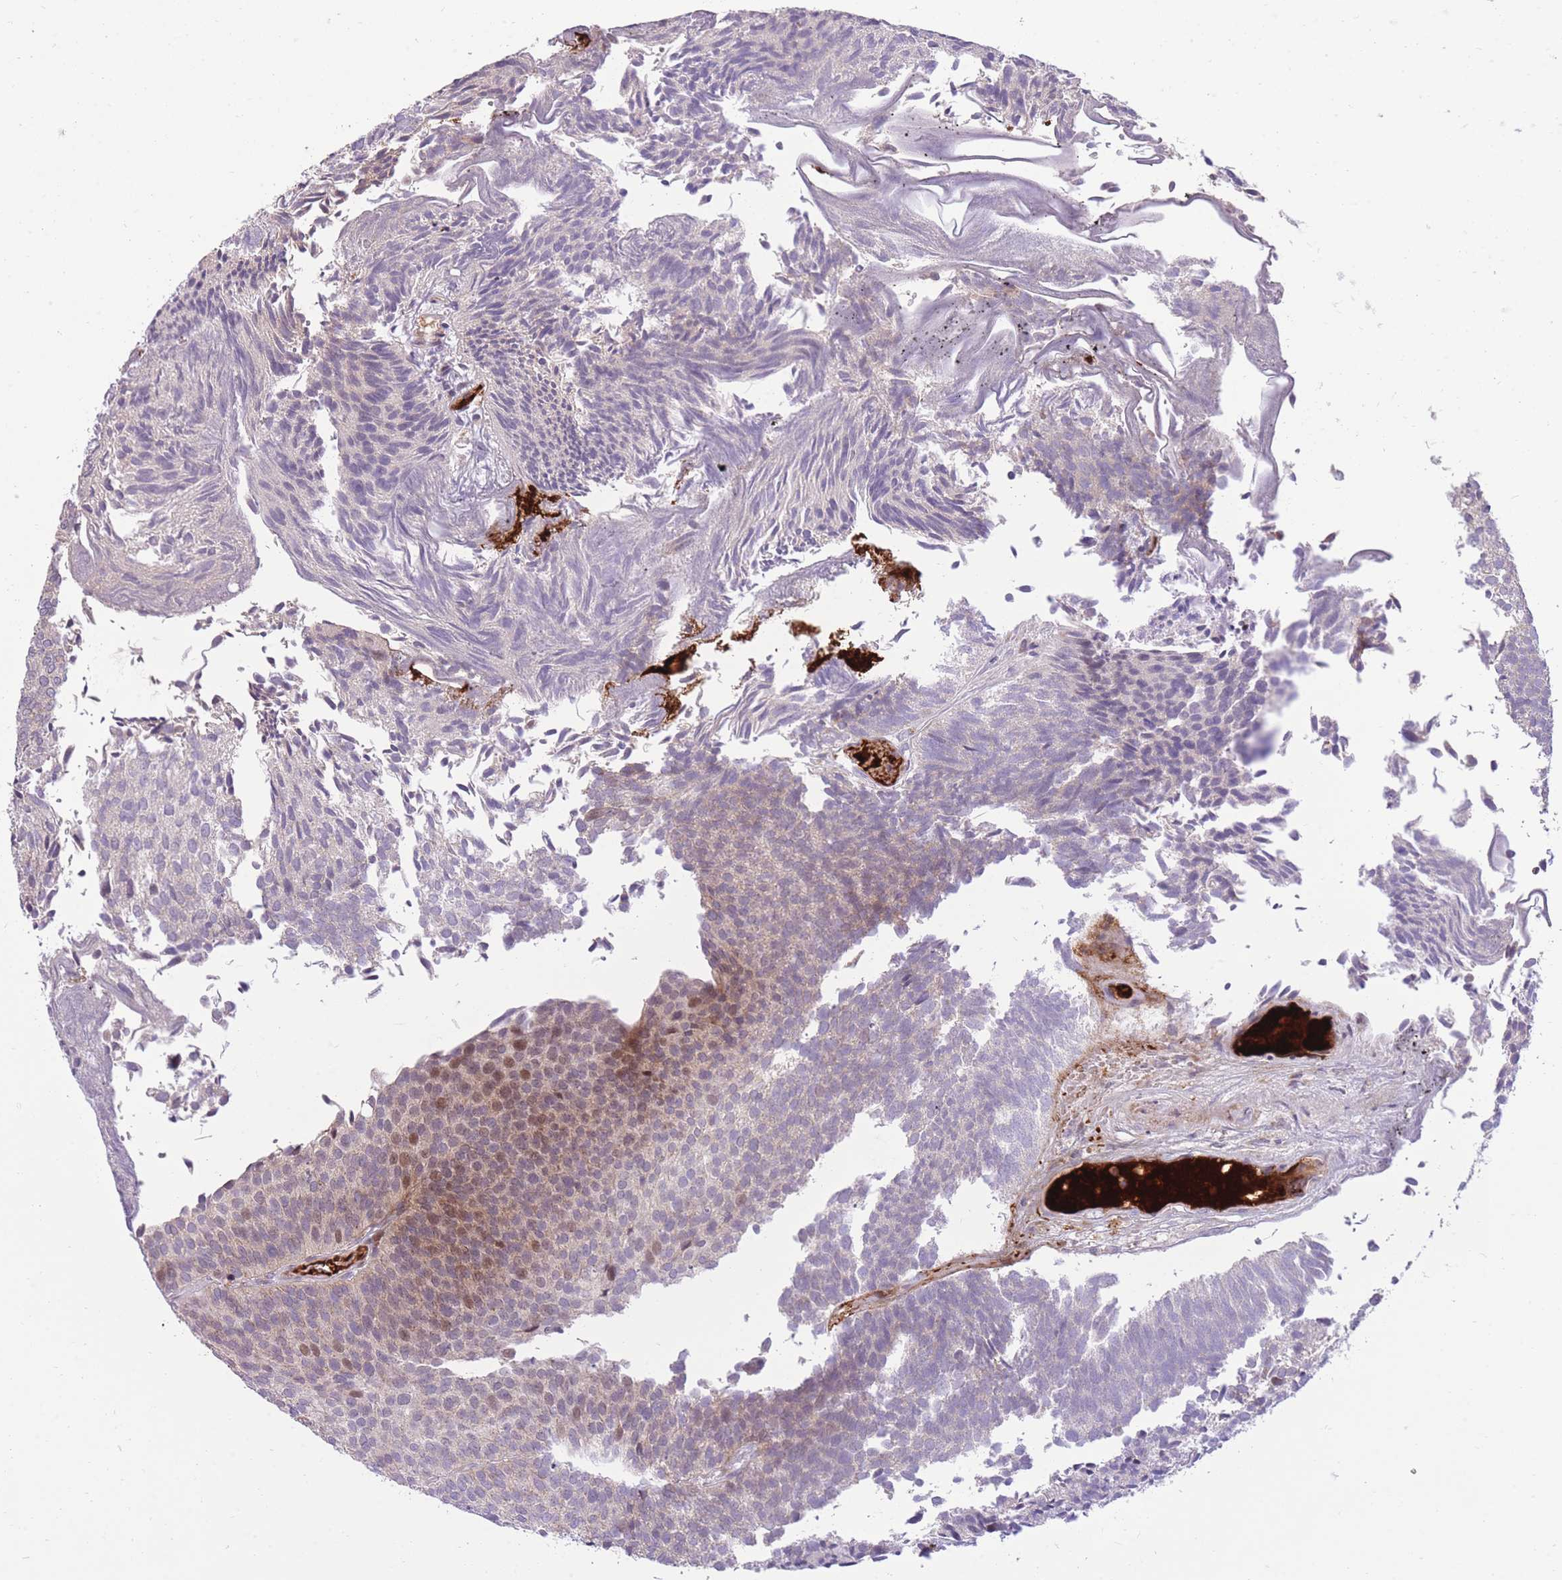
{"staining": {"intensity": "moderate", "quantity": "<25%", "location": "nuclear"}, "tissue": "urothelial cancer", "cell_type": "Tumor cells", "image_type": "cancer", "snomed": [{"axis": "morphology", "description": "Urothelial carcinoma, Low grade"}, {"axis": "topography", "description": "Urinary bladder"}], "caption": "Brown immunohistochemical staining in human urothelial carcinoma (low-grade) displays moderate nuclear positivity in approximately <25% of tumor cells. Using DAB (3,3'-diaminobenzidine) (brown) and hematoxylin (blue) stains, captured at high magnification using brightfield microscopy.", "gene": "SLC4A4", "patient": {"sex": "male", "age": 84}}